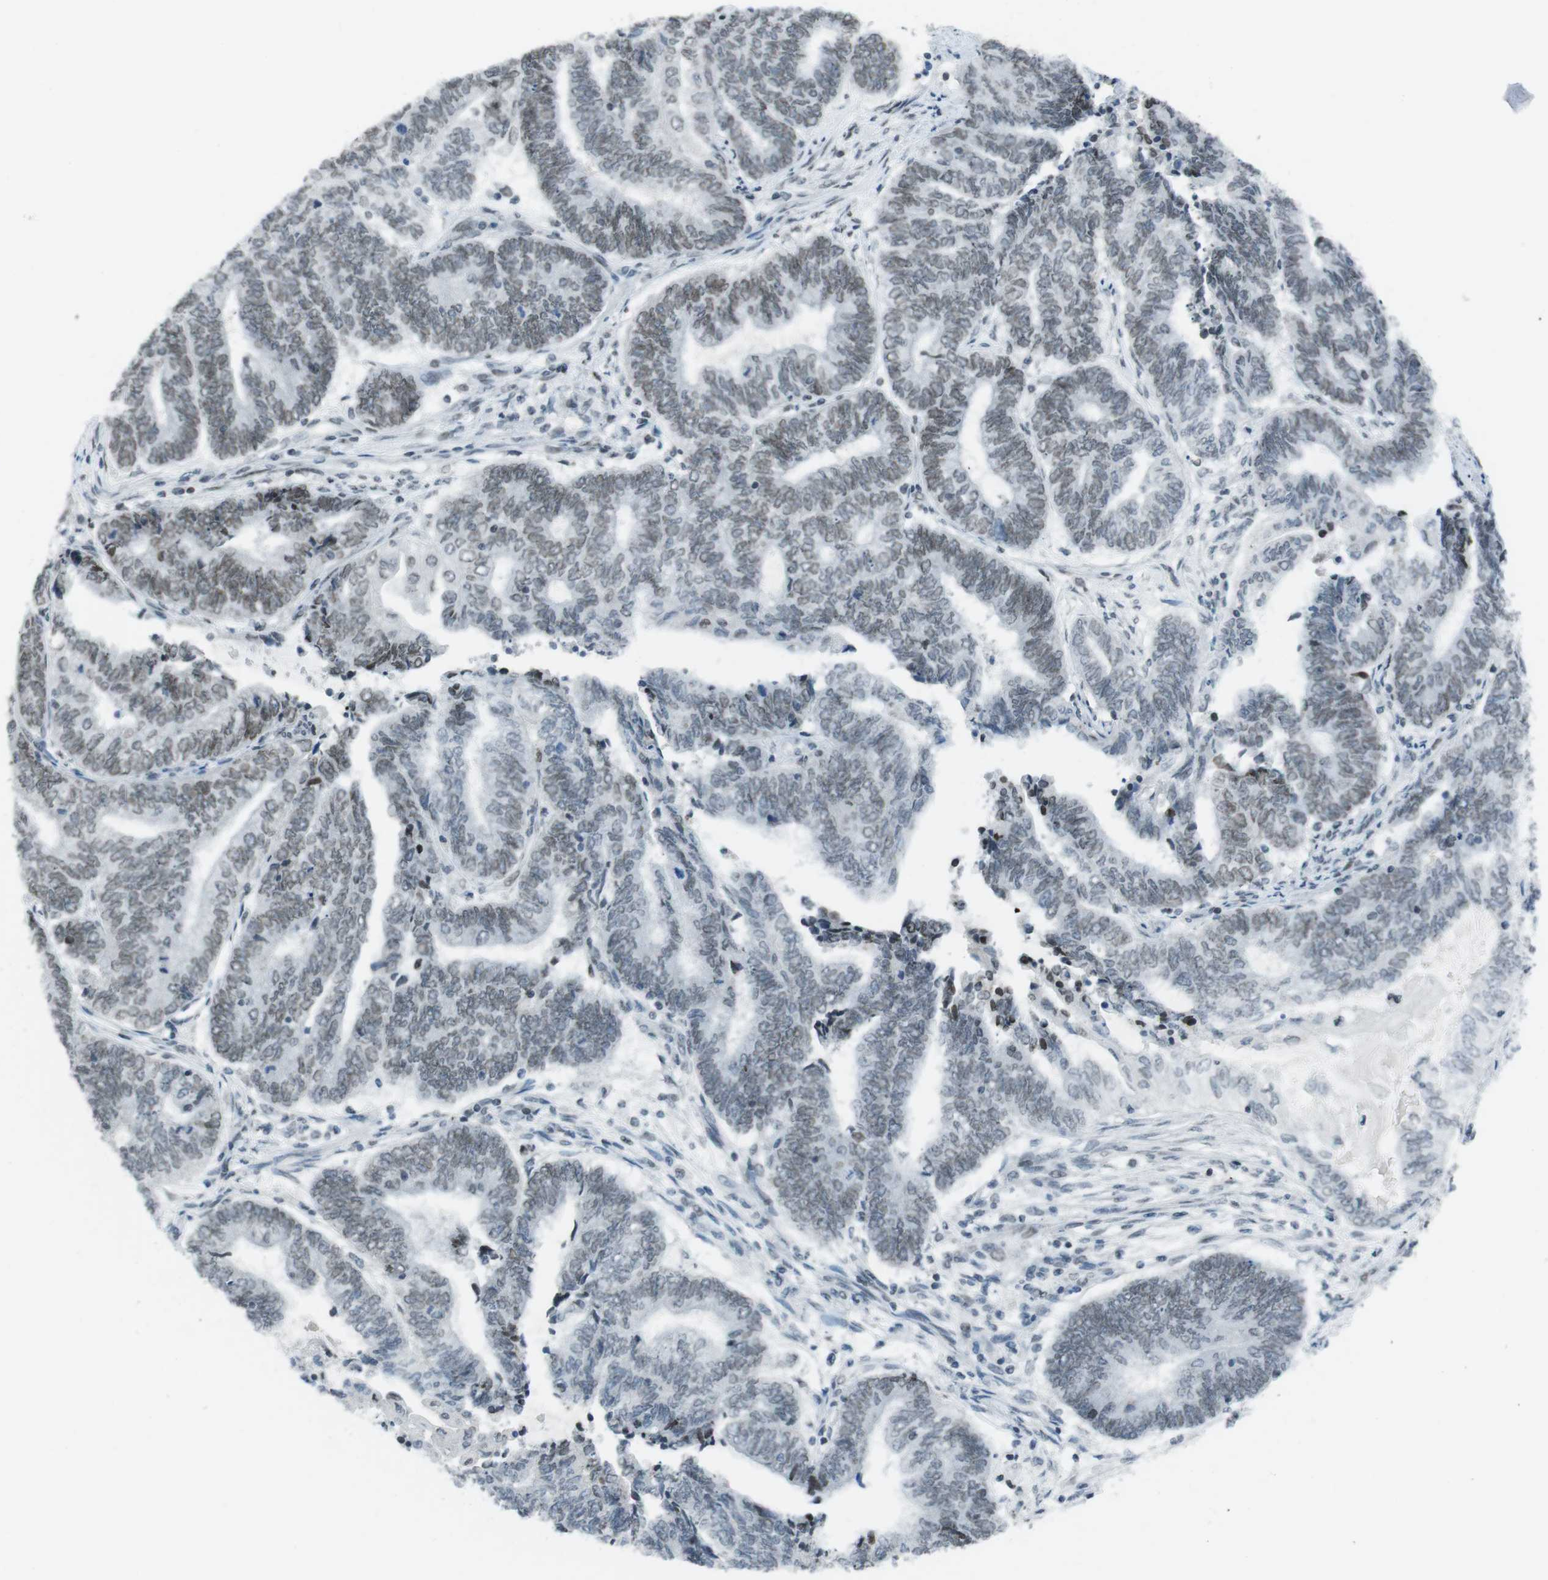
{"staining": {"intensity": "weak", "quantity": "25%-75%", "location": "nuclear"}, "tissue": "endometrial cancer", "cell_type": "Tumor cells", "image_type": "cancer", "snomed": [{"axis": "morphology", "description": "Adenocarcinoma, NOS"}, {"axis": "topography", "description": "Uterus"}, {"axis": "topography", "description": "Endometrium"}], "caption": "A micrograph of human endometrial cancer stained for a protein exhibits weak nuclear brown staining in tumor cells.", "gene": "MAD1L1", "patient": {"sex": "female", "age": 70}}